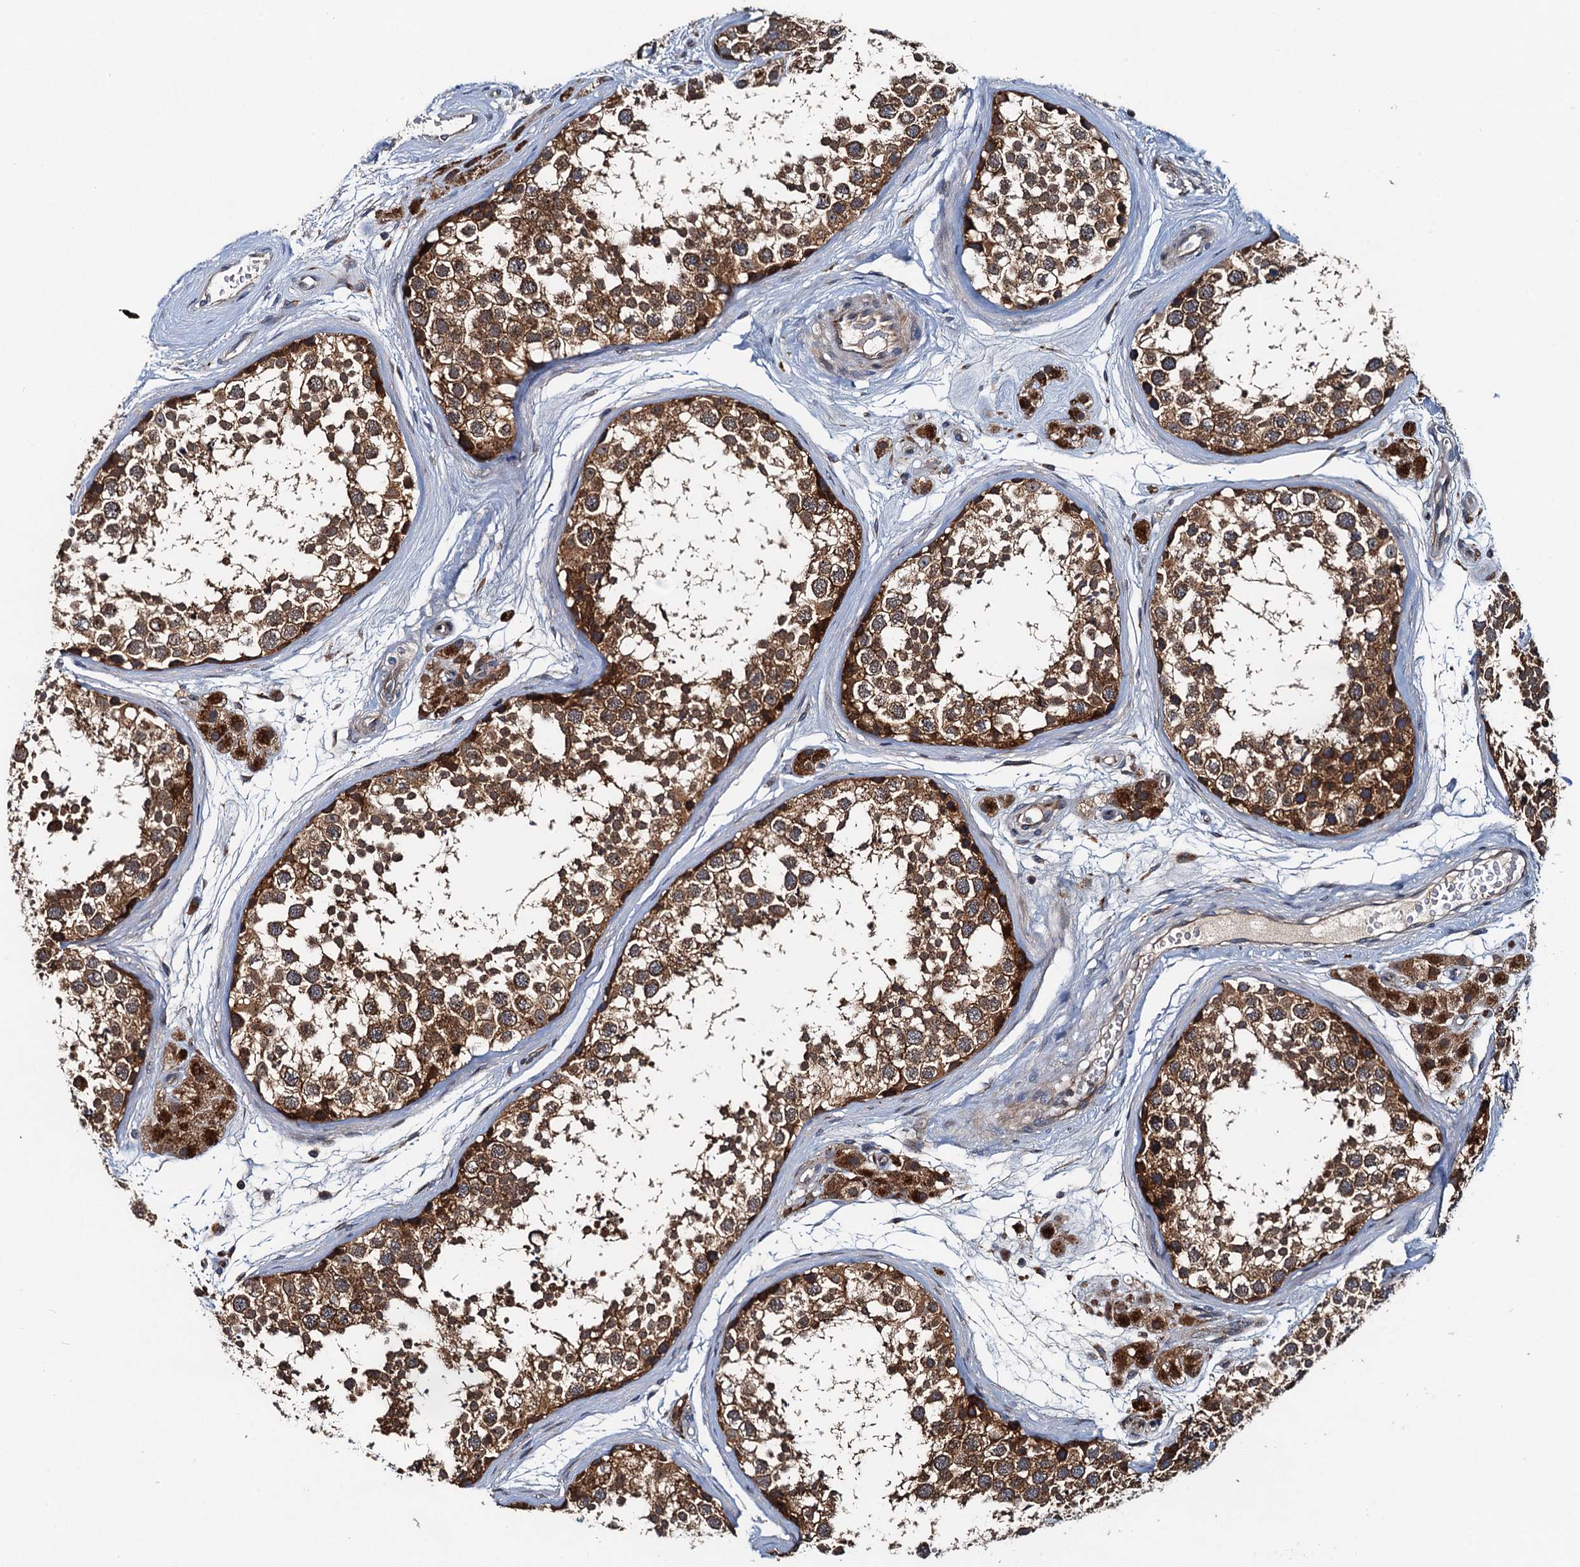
{"staining": {"intensity": "strong", "quantity": ">75%", "location": "cytoplasmic/membranous"}, "tissue": "testis", "cell_type": "Cells in seminiferous ducts", "image_type": "normal", "snomed": [{"axis": "morphology", "description": "Normal tissue, NOS"}, {"axis": "topography", "description": "Testis"}], "caption": "This photomicrograph displays IHC staining of benign human testis, with high strong cytoplasmic/membranous staining in approximately >75% of cells in seminiferous ducts.", "gene": "EFL1", "patient": {"sex": "male", "age": 56}}